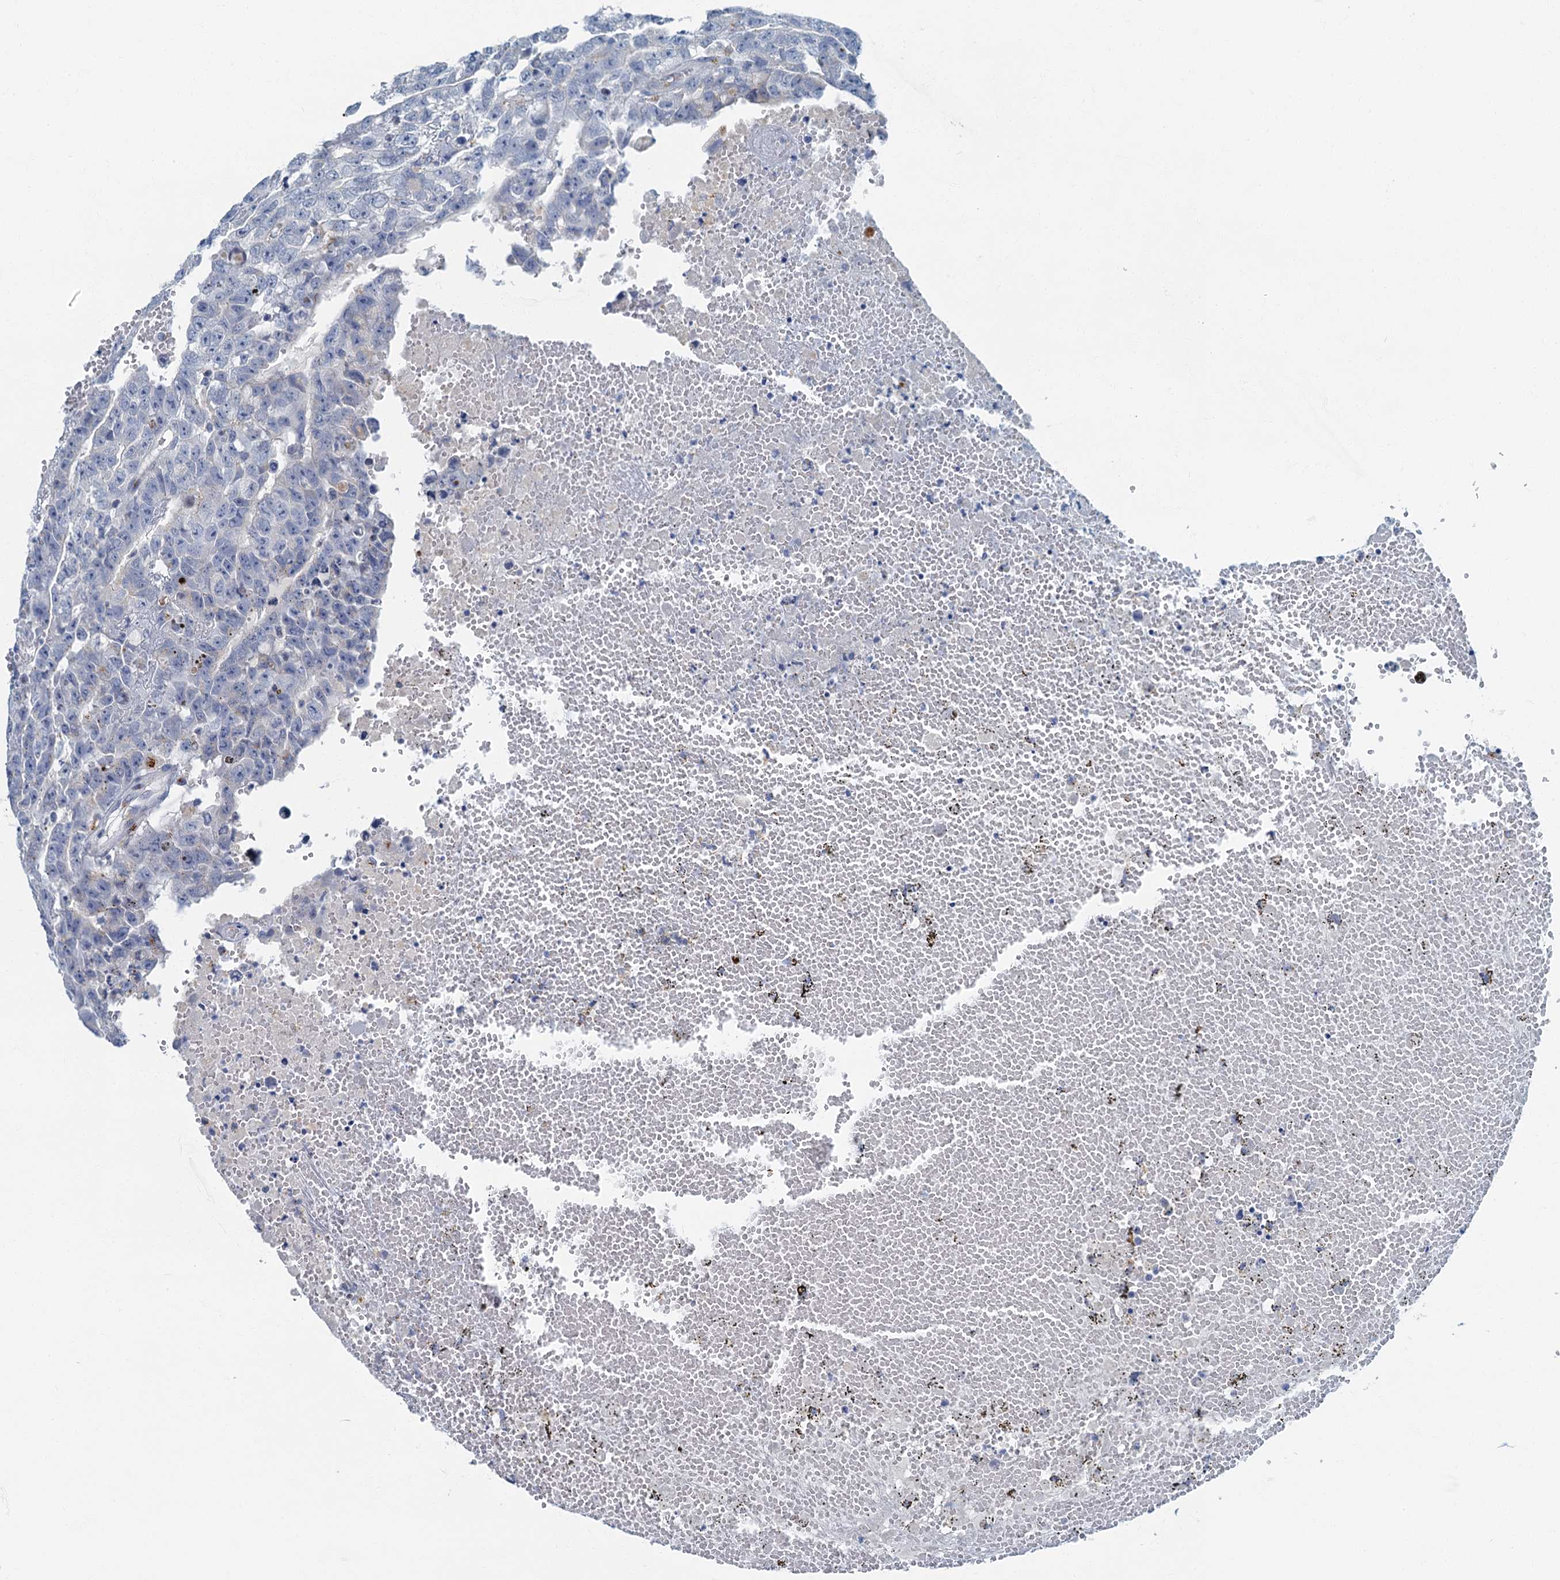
{"staining": {"intensity": "negative", "quantity": "none", "location": "none"}, "tissue": "testis cancer", "cell_type": "Tumor cells", "image_type": "cancer", "snomed": [{"axis": "morphology", "description": "Carcinoma, Embryonal, NOS"}, {"axis": "topography", "description": "Testis"}], "caption": "Testis cancer (embryonal carcinoma) stained for a protein using immunohistochemistry demonstrates no positivity tumor cells.", "gene": "LYPD3", "patient": {"sex": "male", "age": 25}}